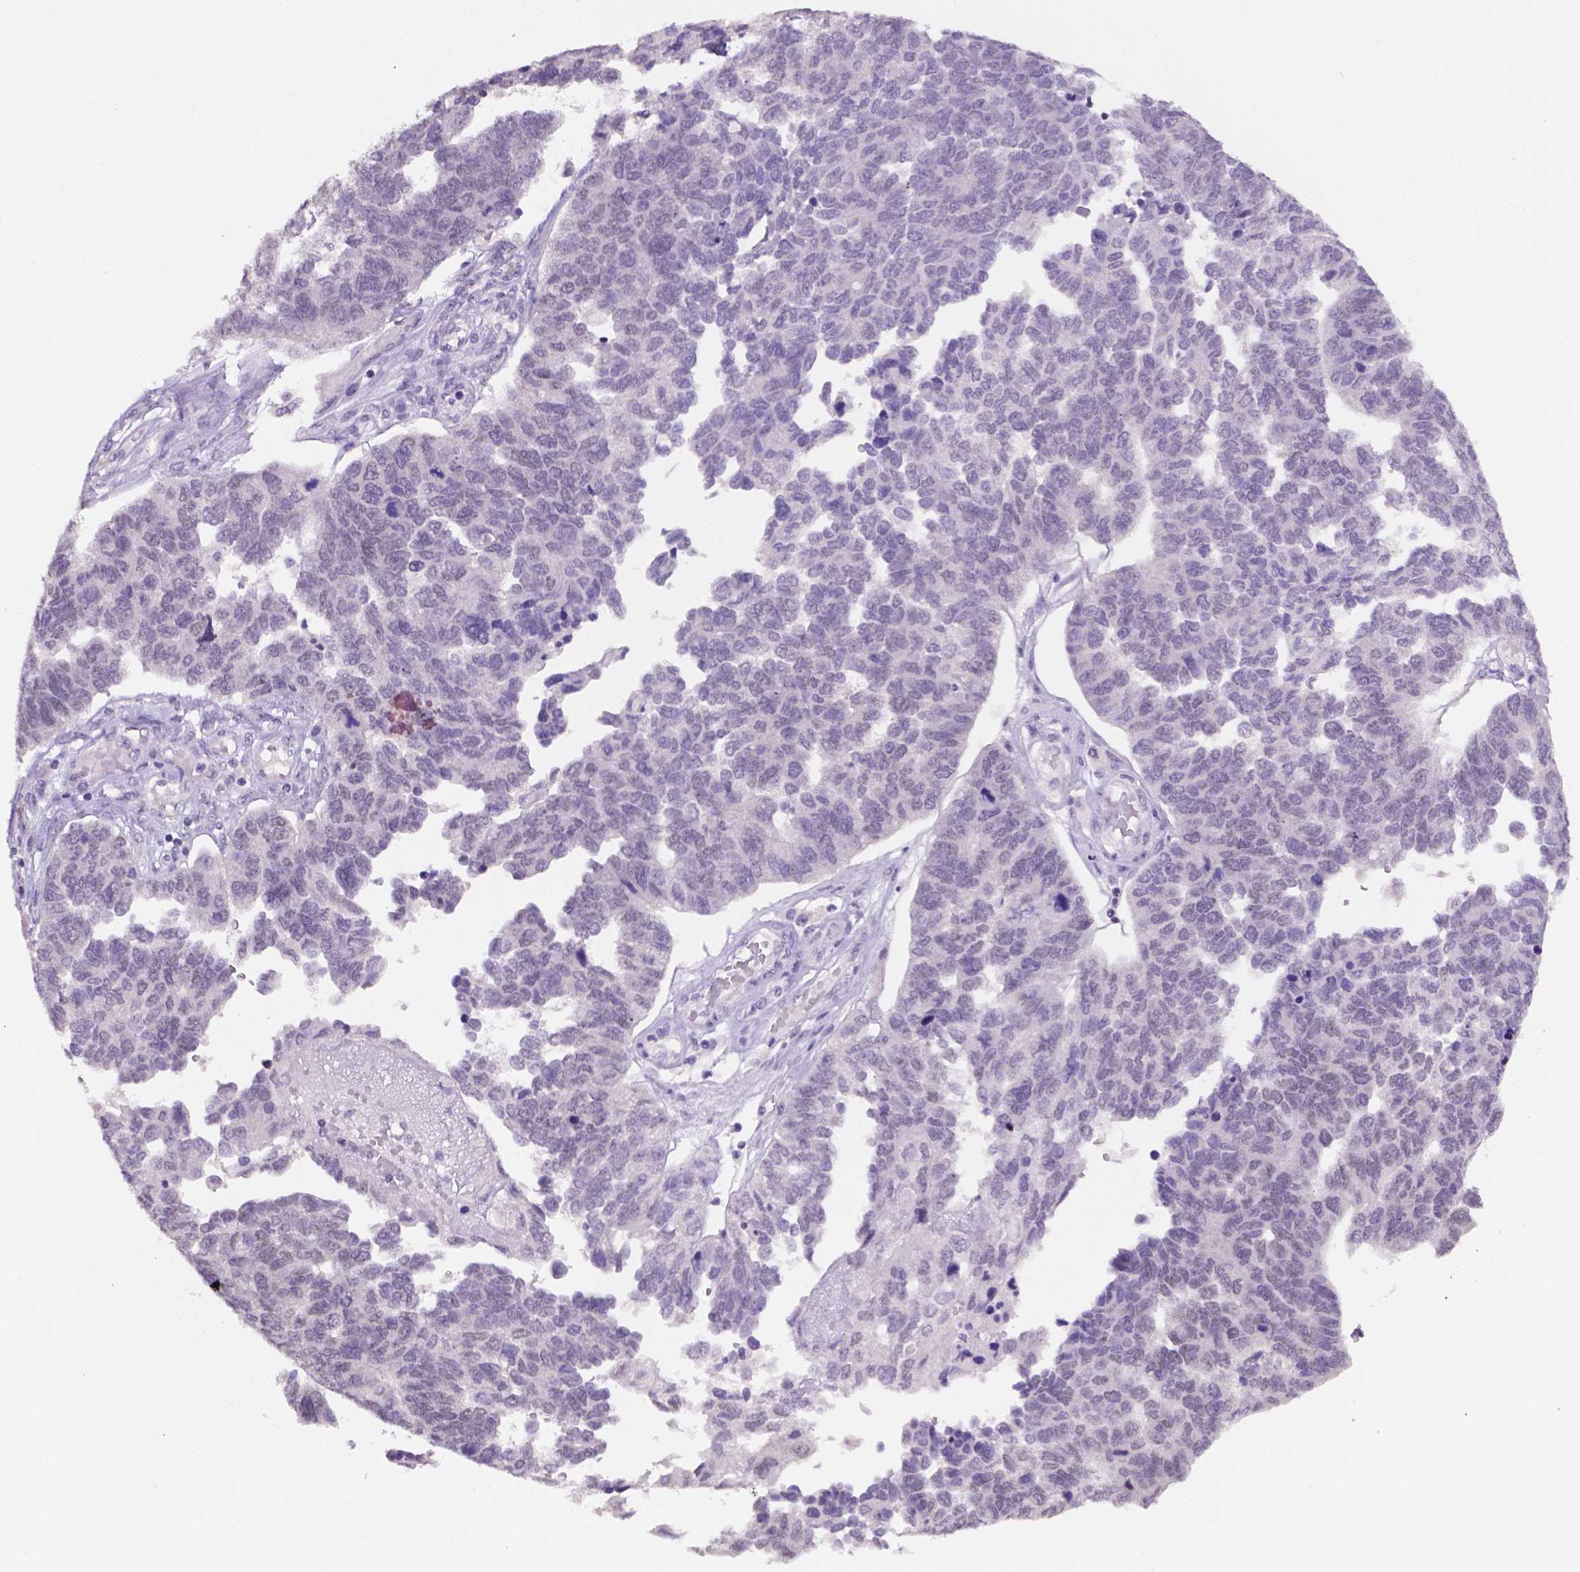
{"staining": {"intensity": "negative", "quantity": "none", "location": "none"}, "tissue": "ovarian cancer", "cell_type": "Tumor cells", "image_type": "cancer", "snomed": [{"axis": "morphology", "description": "Cystadenocarcinoma, serous, NOS"}, {"axis": "topography", "description": "Ovary"}], "caption": "High magnification brightfield microscopy of ovarian cancer (serous cystadenocarcinoma) stained with DAB (brown) and counterstained with hematoxylin (blue): tumor cells show no significant expression.", "gene": "NCOR1", "patient": {"sex": "female", "age": 64}}